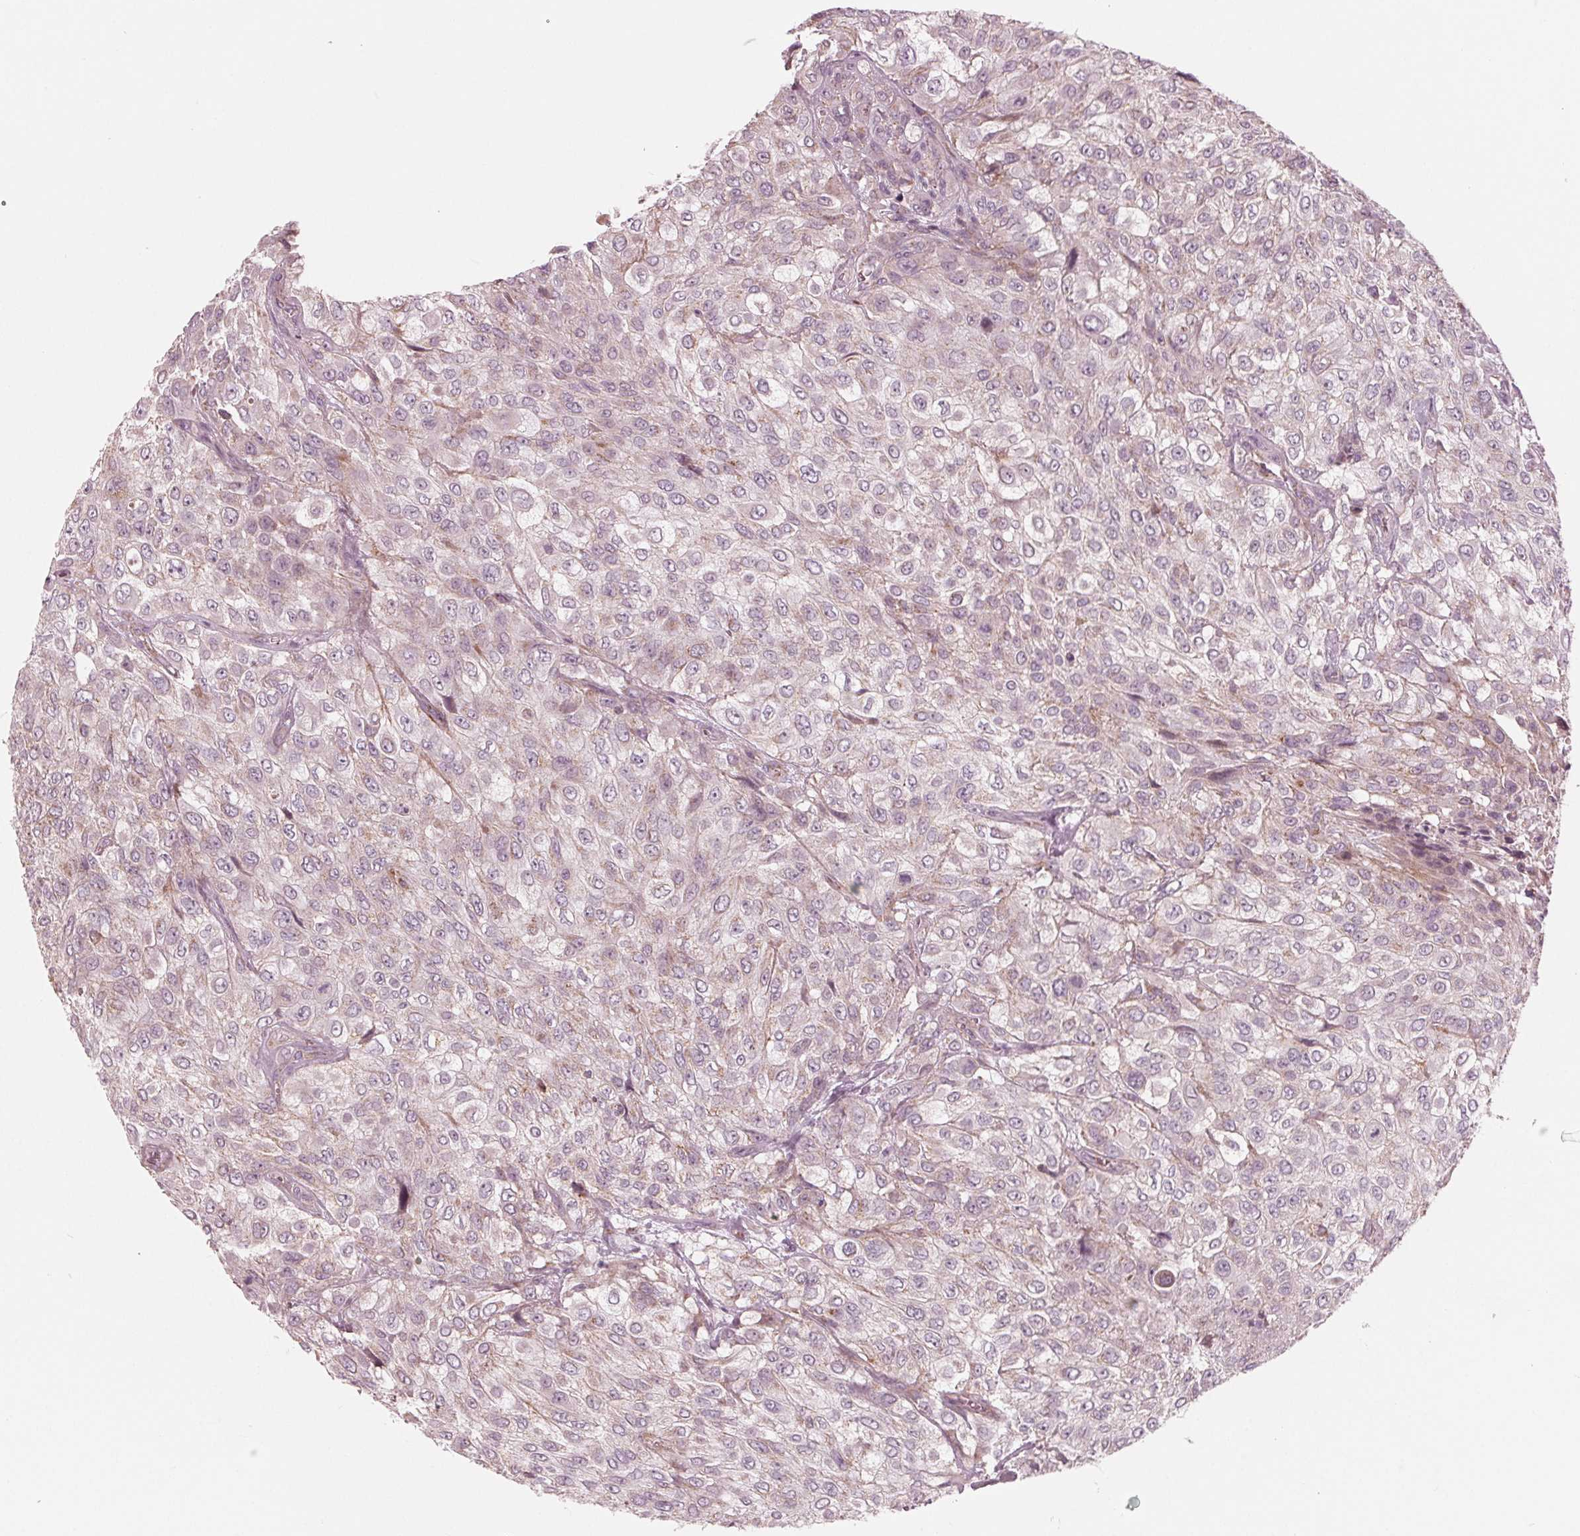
{"staining": {"intensity": "negative", "quantity": "none", "location": "none"}, "tissue": "urothelial cancer", "cell_type": "Tumor cells", "image_type": "cancer", "snomed": [{"axis": "morphology", "description": "Urothelial carcinoma, High grade"}, {"axis": "topography", "description": "Urinary bladder"}], "caption": "There is no significant staining in tumor cells of urothelial cancer. Brightfield microscopy of immunohistochemistry (IHC) stained with DAB (brown) and hematoxylin (blue), captured at high magnification.", "gene": "DCAF4L2", "patient": {"sex": "male", "age": 57}}